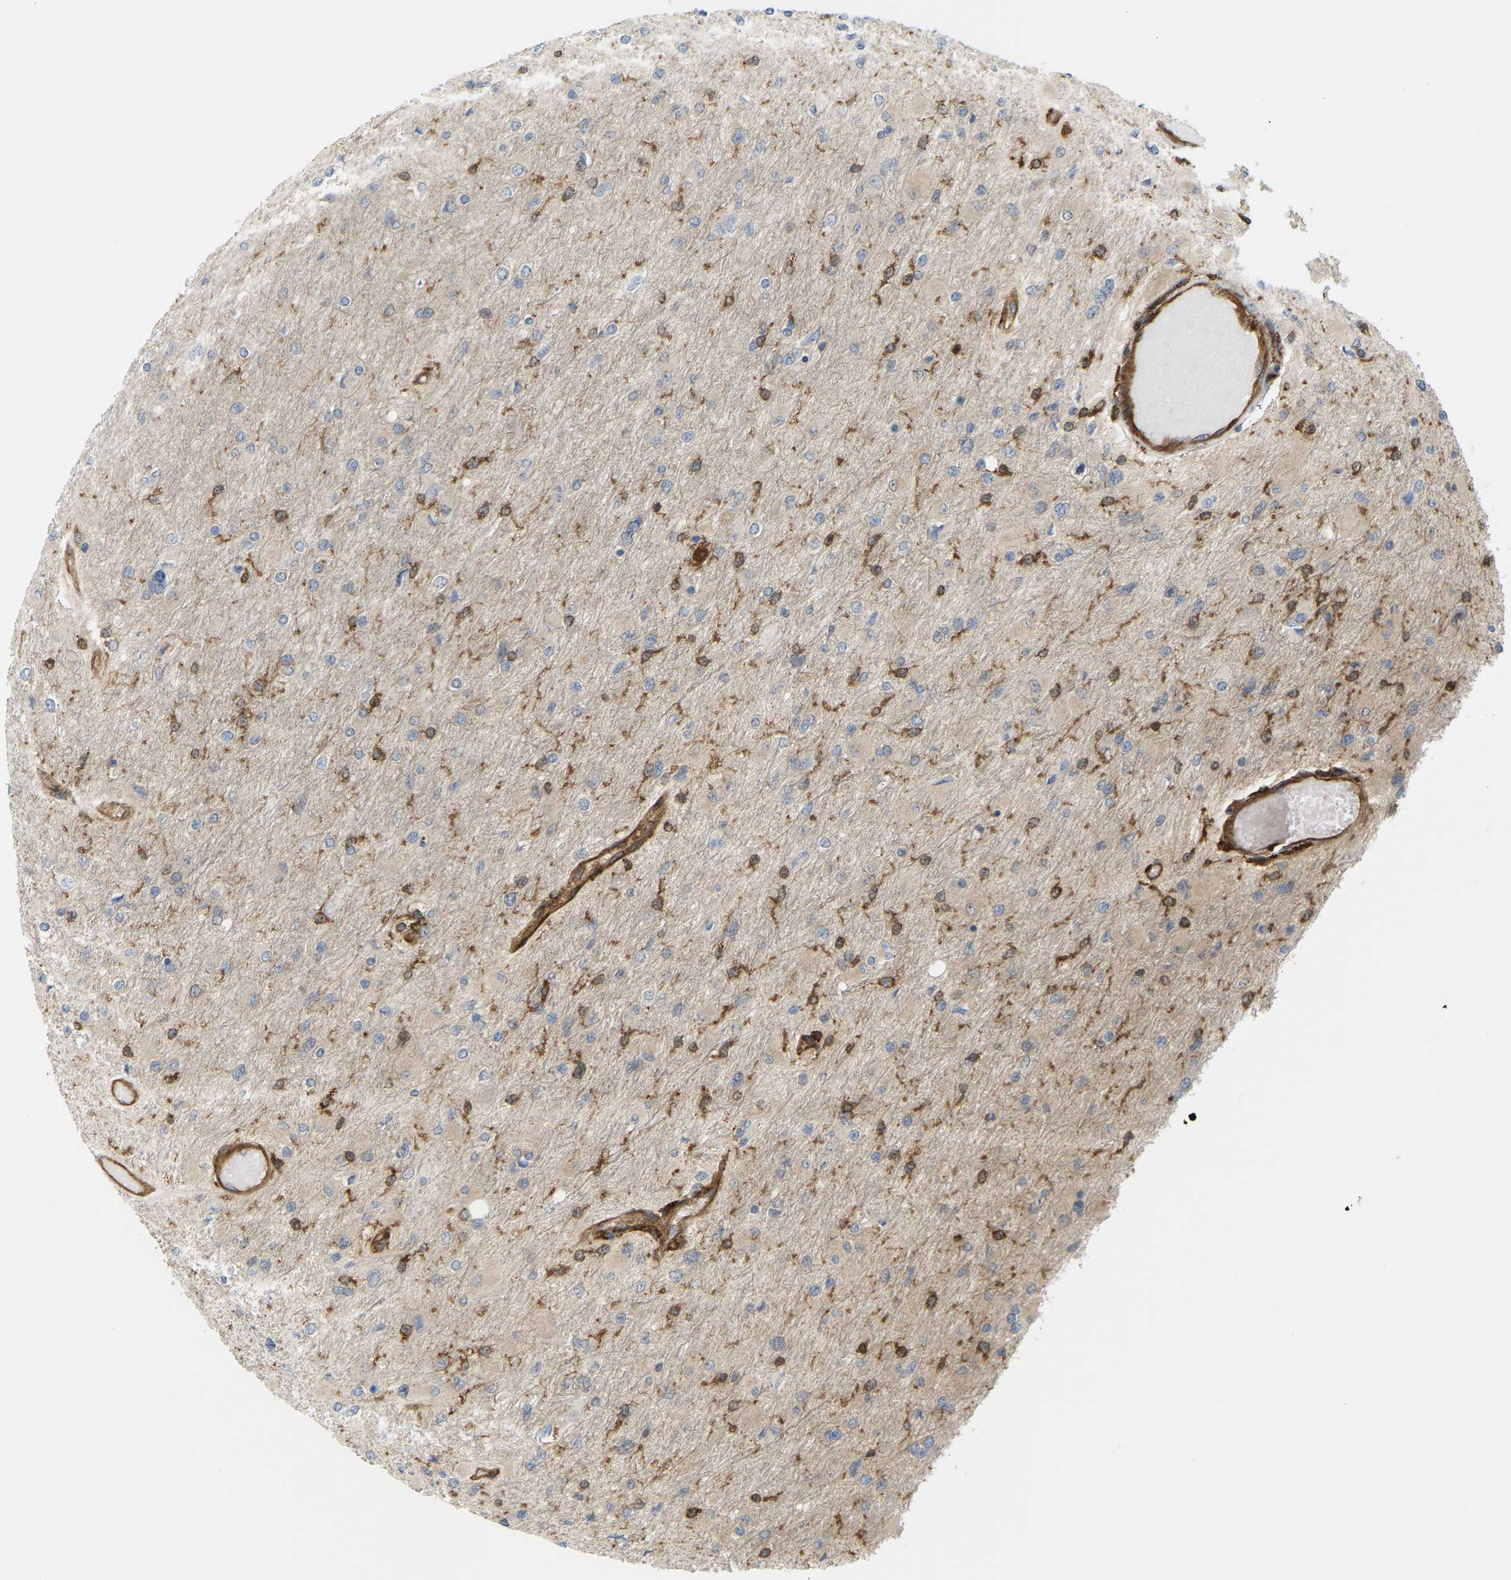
{"staining": {"intensity": "negative", "quantity": "none", "location": "none"}, "tissue": "glioma", "cell_type": "Tumor cells", "image_type": "cancer", "snomed": [{"axis": "morphology", "description": "Glioma, malignant, High grade"}, {"axis": "topography", "description": "Cerebral cortex"}], "caption": "DAB (3,3'-diaminobenzidine) immunohistochemical staining of malignant high-grade glioma demonstrates no significant expression in tumor cells. The staining is performed using DAB (3,3'-diaminobenzidine) brown chromogen with nuclei counter-stained in using hematoxylin.", "gene": "PICALM", "patient": {"sex": "female", "age": 36}}